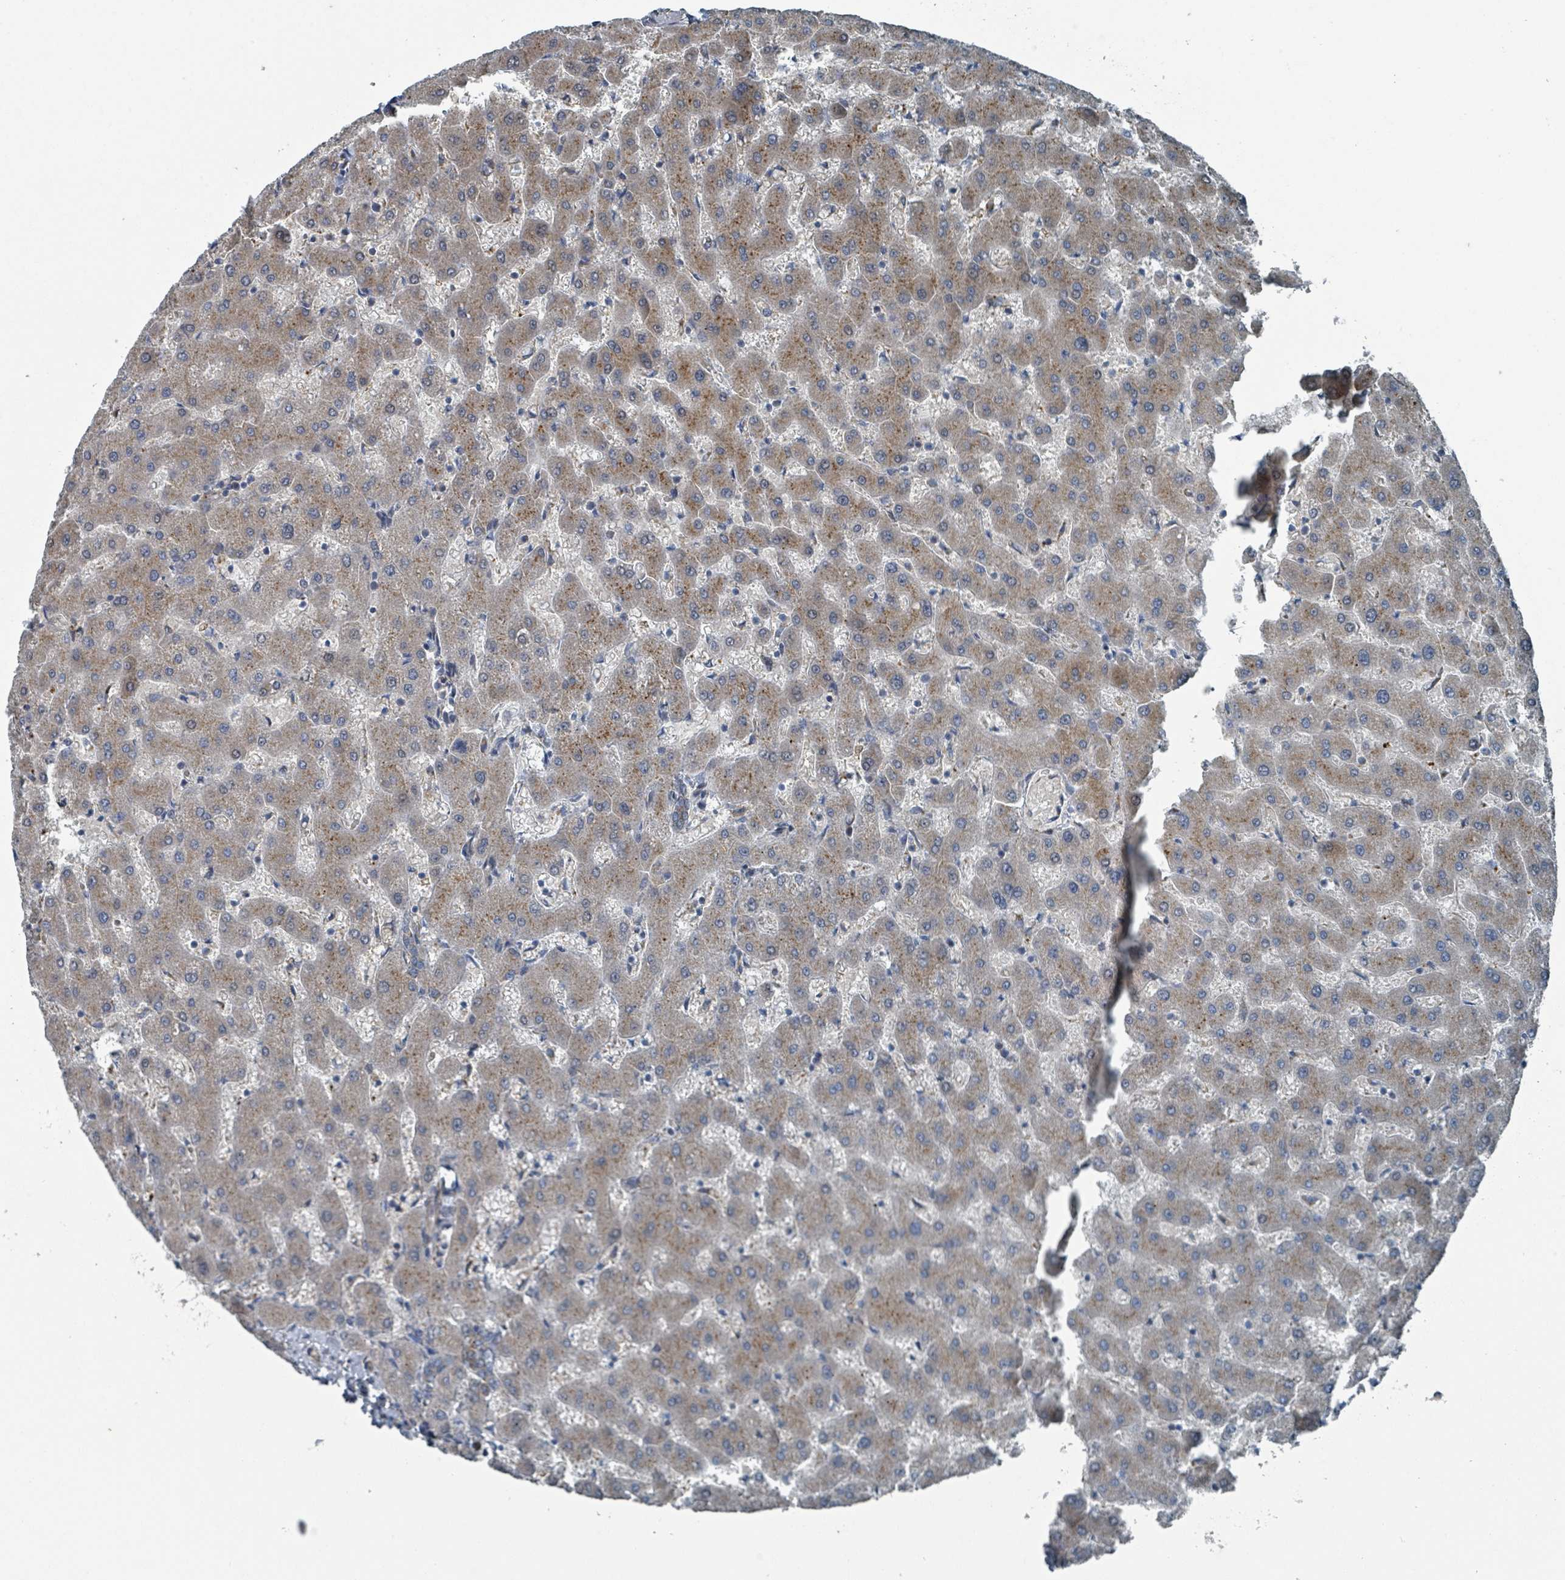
{"staining": {"intensity": "moderate", "quantity": ">75%", "location": "cytoplasmic/membranous"}, "tissue": "liver", "cell_type": "Cholangiocytes", "image_type": "normal", "snomed": [{"axis": "morphology", "description": "Normal tissue, NOS"}, {"axis": "topography", "description": "Liver"}], "caption": "Unremarkable liver reveals moderate cytoplasmic/membranous expression in about >75% of cholangiocytes, visualized by immunohistochemistry. The staining was performed using DAB to visualize the protein expression in brown, while the nuclei were stained in blue with hematoxylin (Magnification: 20x).", "gene": "DIPK2A", "patient": {"sex": "female", "age": 63}}